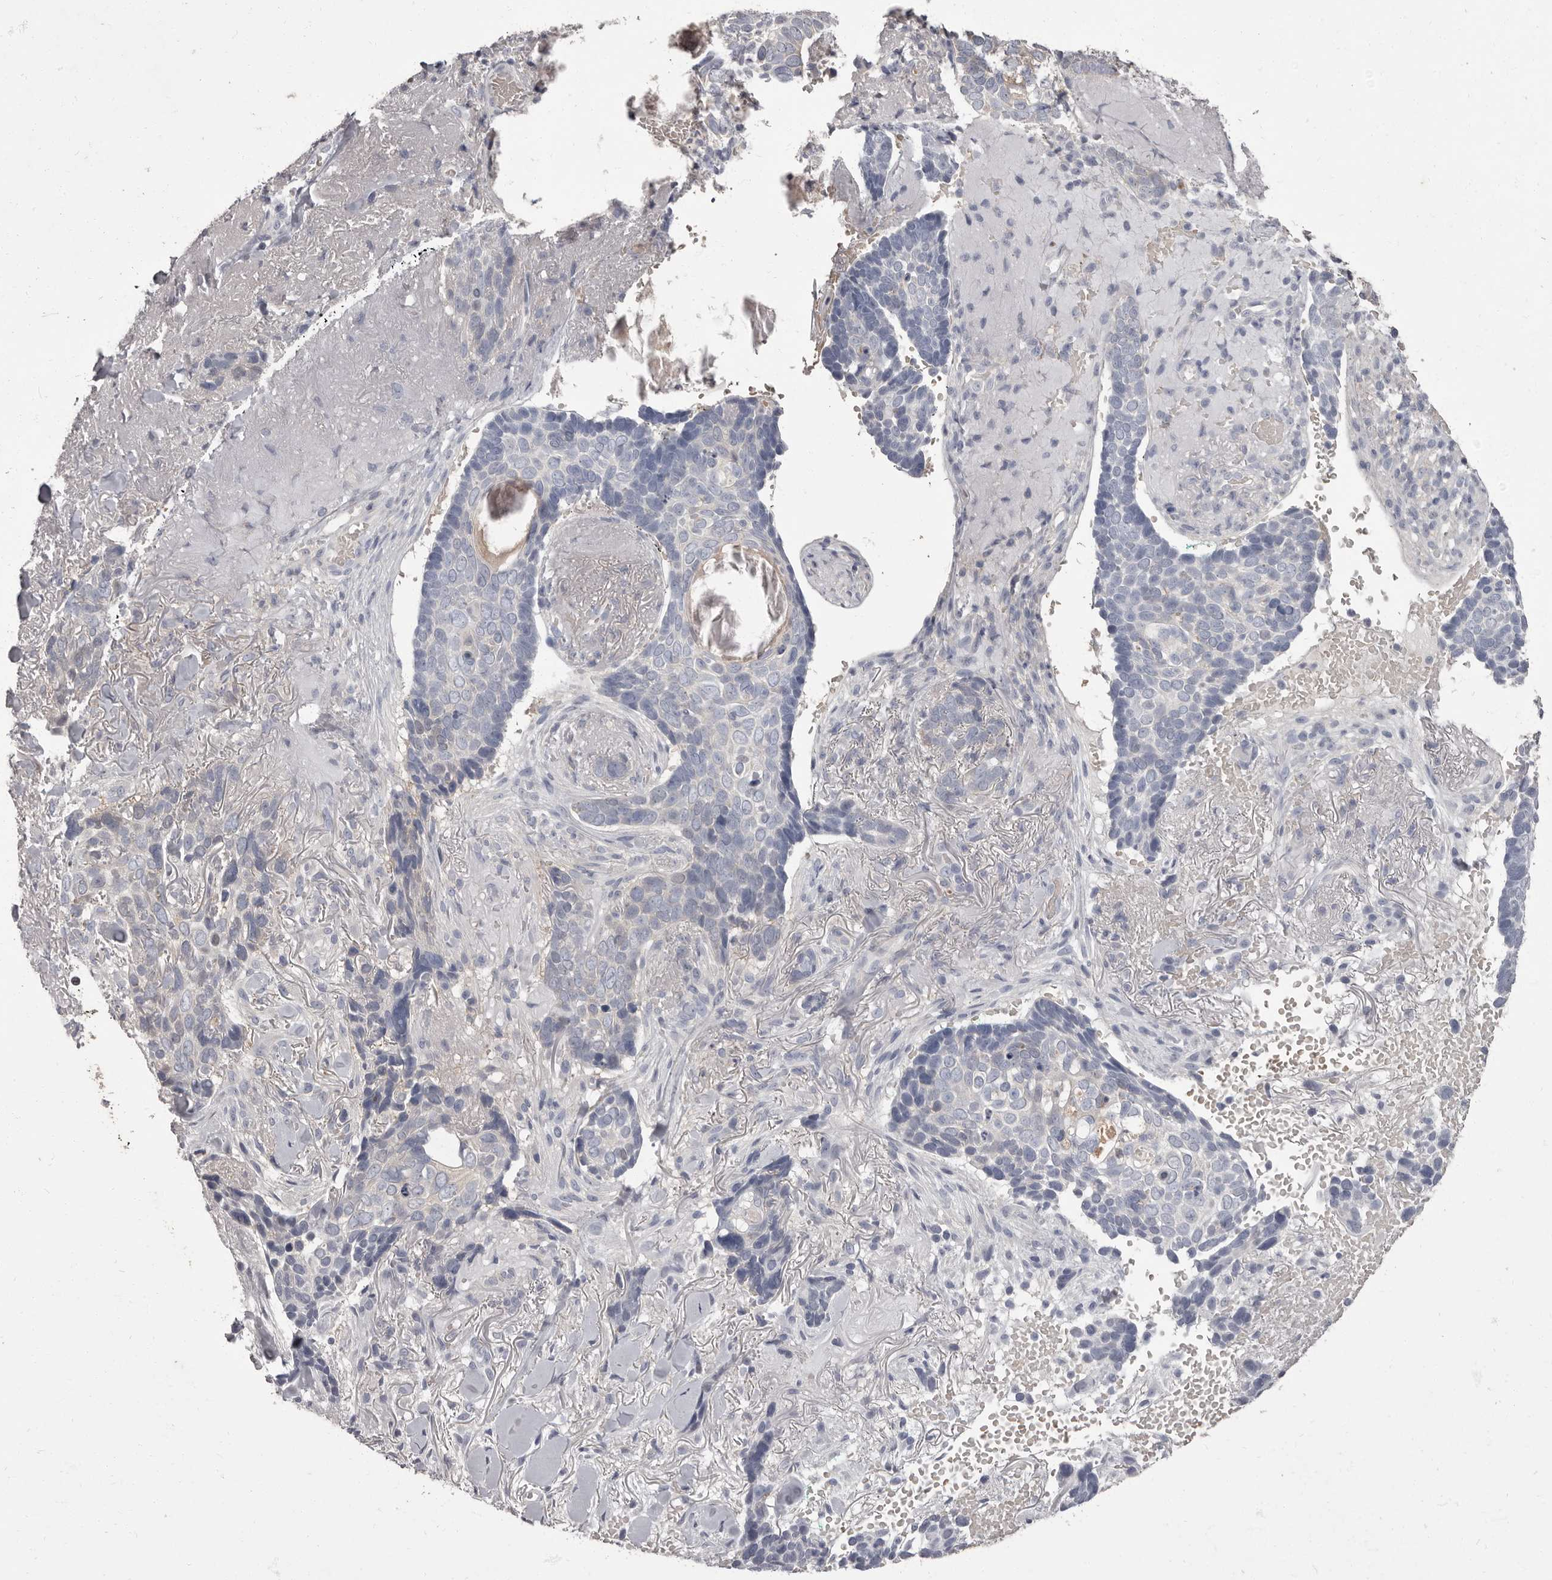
{"staining": {"intensity": "weak", "quantity": "25%-75%", "location": "cytoplasmic/membranous"}, "tissue": "skin cancer", "cell_type": "Tumor cells", "image_type": "cancer", "snomed": [{"axis": "morphology", "description": "Basal cell carcinoma"}, {"axis": "topography", "description": "Skin"}], "caption": "Basal cell carcinoma (skin) tissue shows weak cytoplasmic/membranous expression in approximately 25%-75% of tumor cells, visualized by immunohistochemistry. Using DAB (3,3'-diaminobenzidine) (brown) and hematoxylin (blue) stains, captured at high magnification using brightfield microscopy.", "gene": "APEH", "patient": {"sex": "female", "age": 82}}